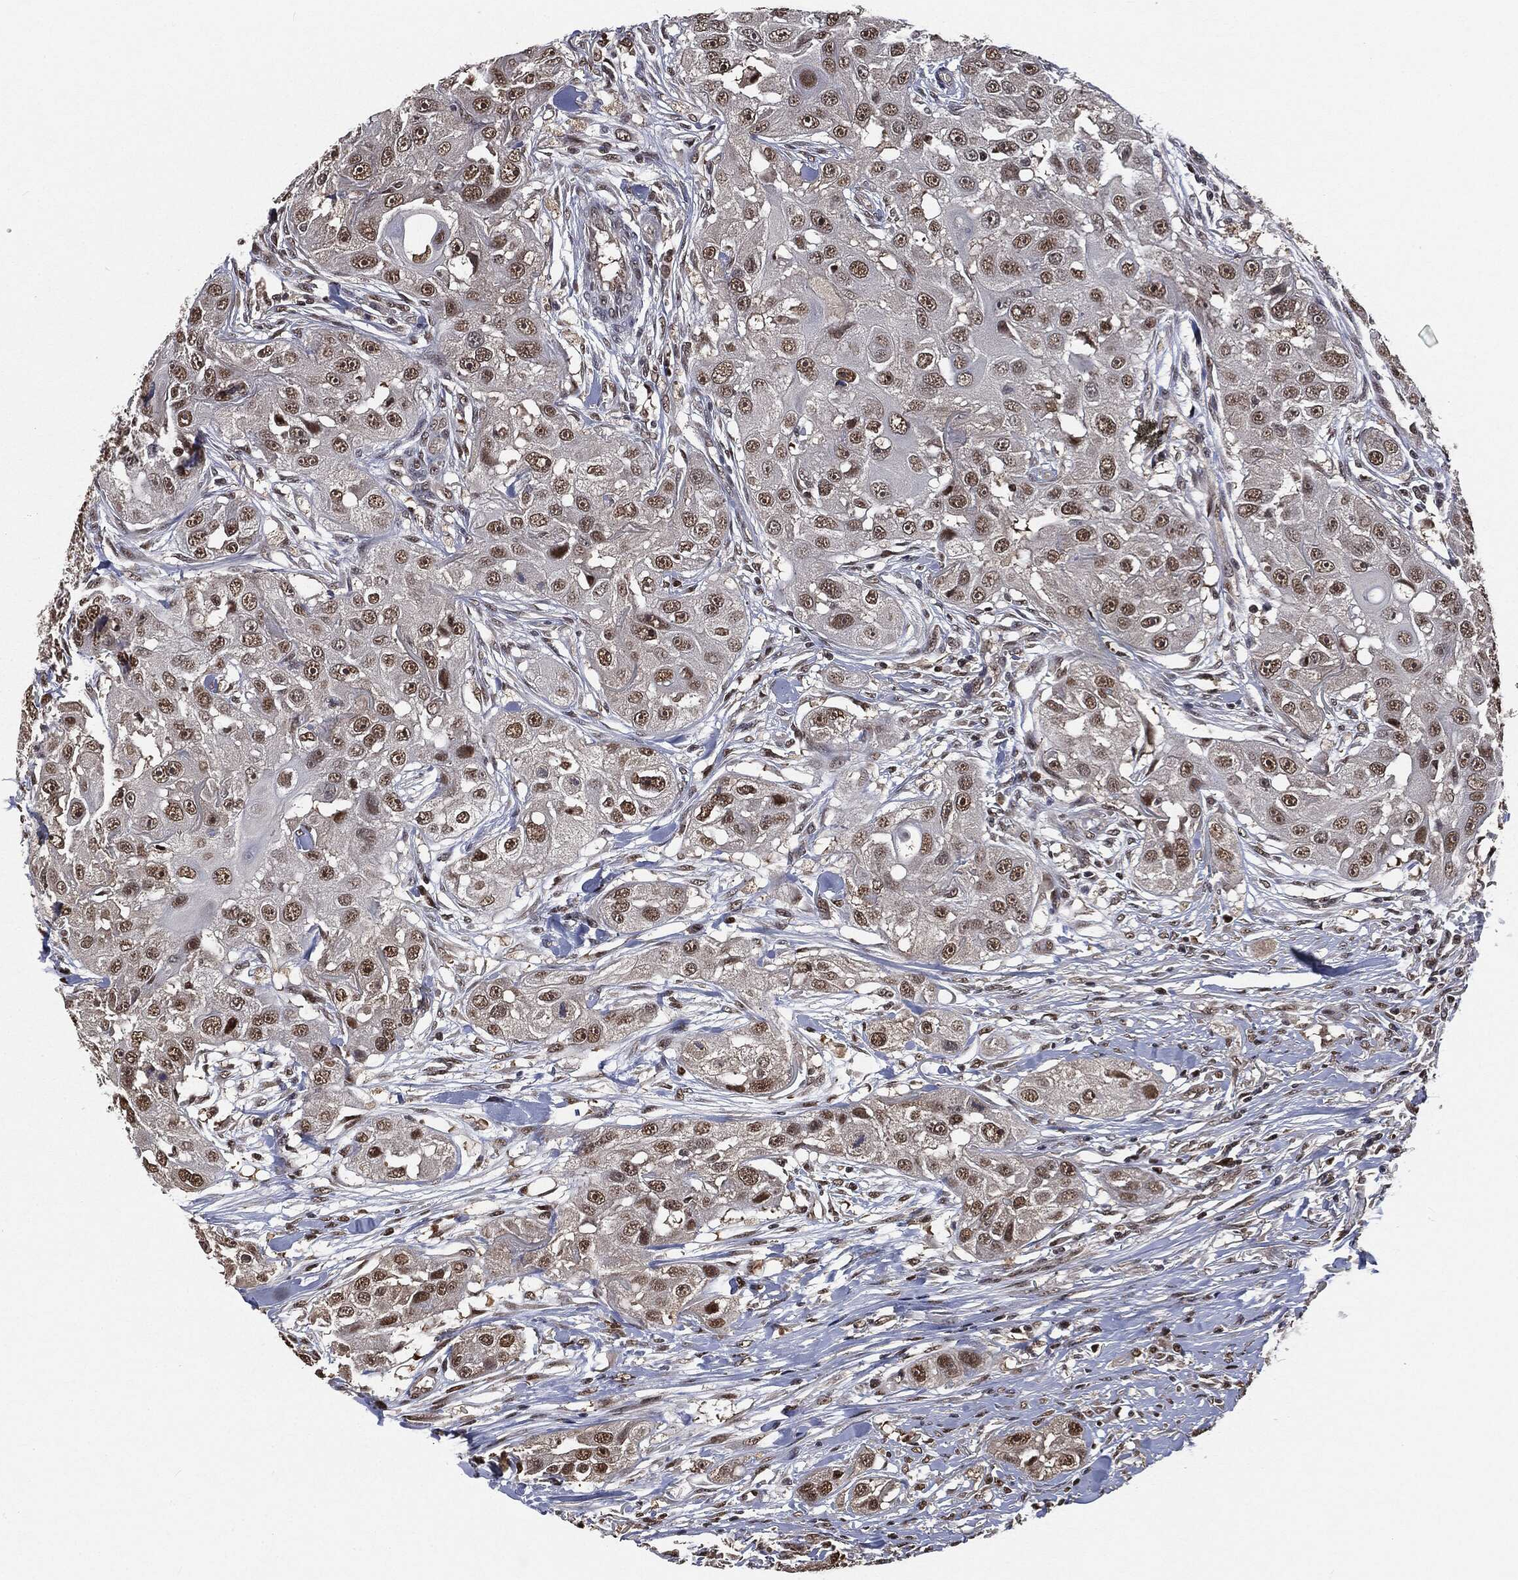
{"staining": {"intensity": "strong", "quantity": "25%-75%", "location": "nuclear"}, "tissue": "head and neck cancer", "cell_type": "Tumor cells", "image_type": "cancer", "snomed": [{"axis": "morphology", "description": "Squamous cell carcinoma, NOS"}, {"axis": "topography", "description": "Head-Neck"}], "caption": "There is high levels of strong nuclear positivity in tumor cells of head and neck cancer, as demonstrated by immunohistochemical staining (brown color).", "gene": "SHLD2", "patient": {"sex": "male", "age": 51}}